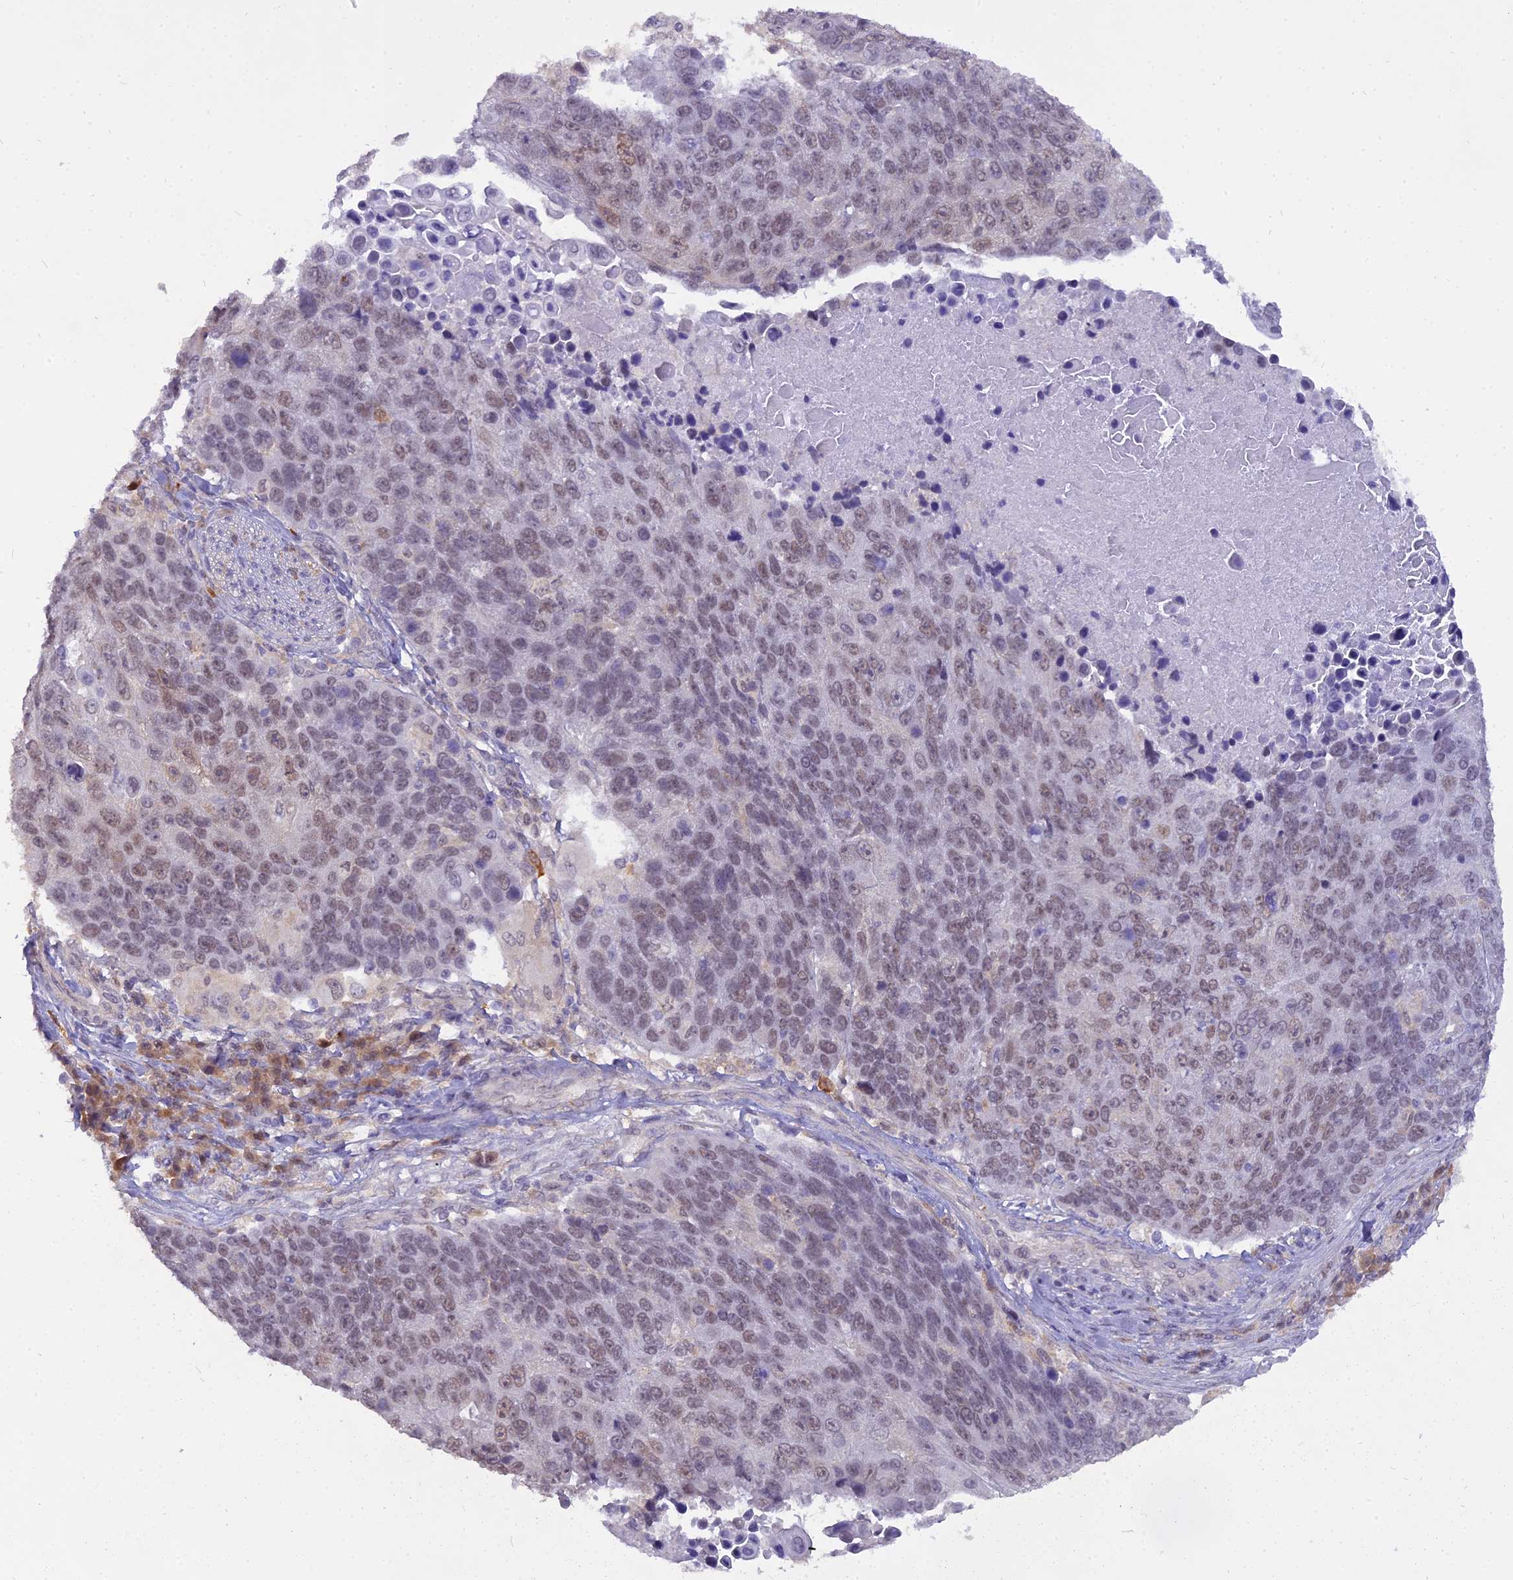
{"staining": {"intensity": "moderate", "quantity": "25%-75%", "location": "nuclear"}, "tissue": "lung cancer", "cell_type": "Tumor cells", "image_type": "cancer", "snomed": [{"axis": "morphology", "description": "Normal tissue, NOS"}, {"axis": "morphology", "description": "Squamous cell carcinoma, NOS"}, {"axis": "topography", "description": "Lymph node"}, {"axis": "topography", "description": "Lung"}], "caption": "IHC micrograph of neoplastic tissue: human lung cancer stained using IHC reveals medium levels of moderate protein expression localized specifically in the nuclear of tumor cells, appearing as a nuclear brown color.", "gene": "BLNK", "patient": {"sex": "male", "age": 66}}